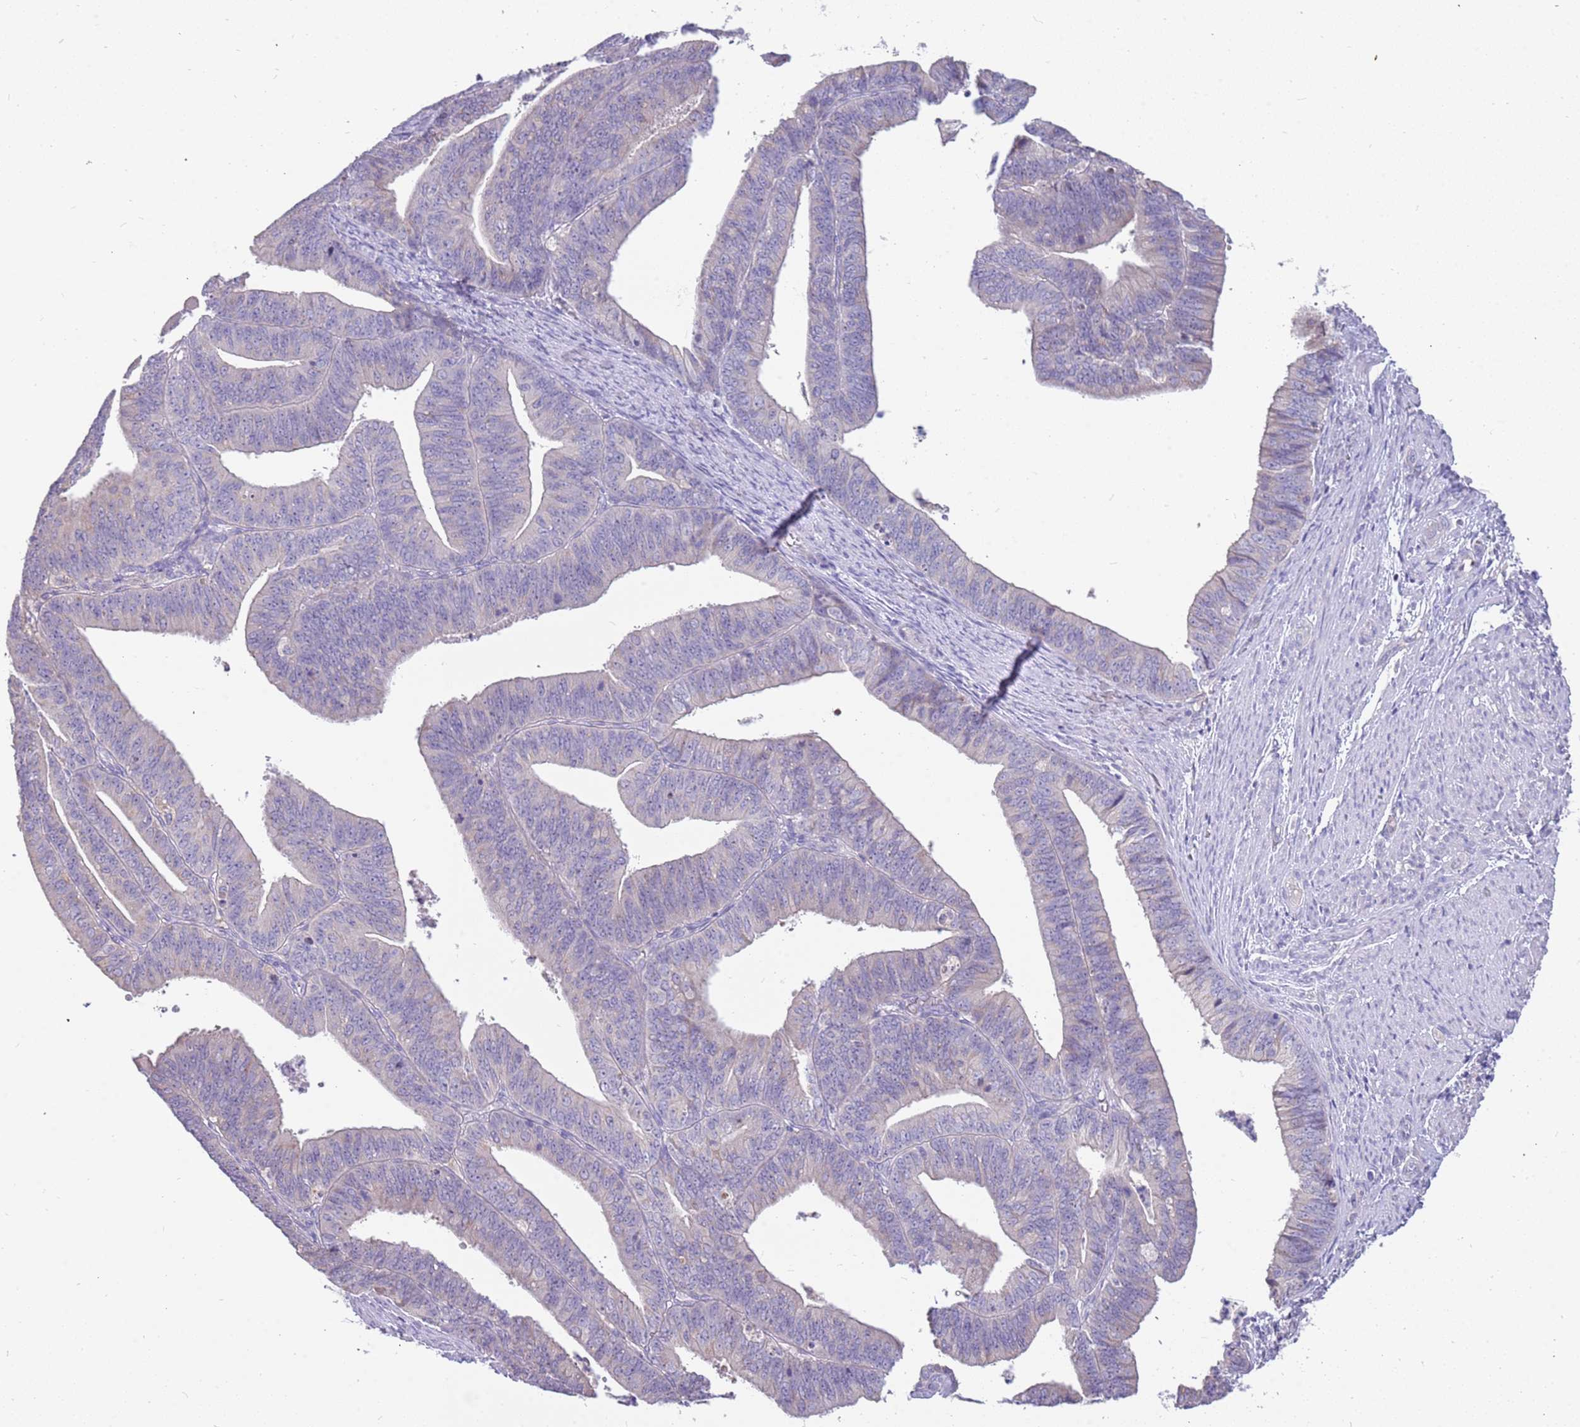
{"staining": {"intensity": "negative", "quantity": "none", "location": "none"}, "tissue": "endometrial cancer", "cell_type": "Tumor cells", "image_type": "cancer", "snomed": [{"axis": "morphology", "description": "Adenocarcinoma, NOS"}, {"axis": "topography", "description": "Endometrium"}], "caption": "DAB (3,3'-diaminobenzidine) immunohistochemical staining of adenocarcinoma (endometrial) demonstrates no significant expression in tumor cells.", "gene": "RHCG", "patient": {"sex": "female", "age": 73}}